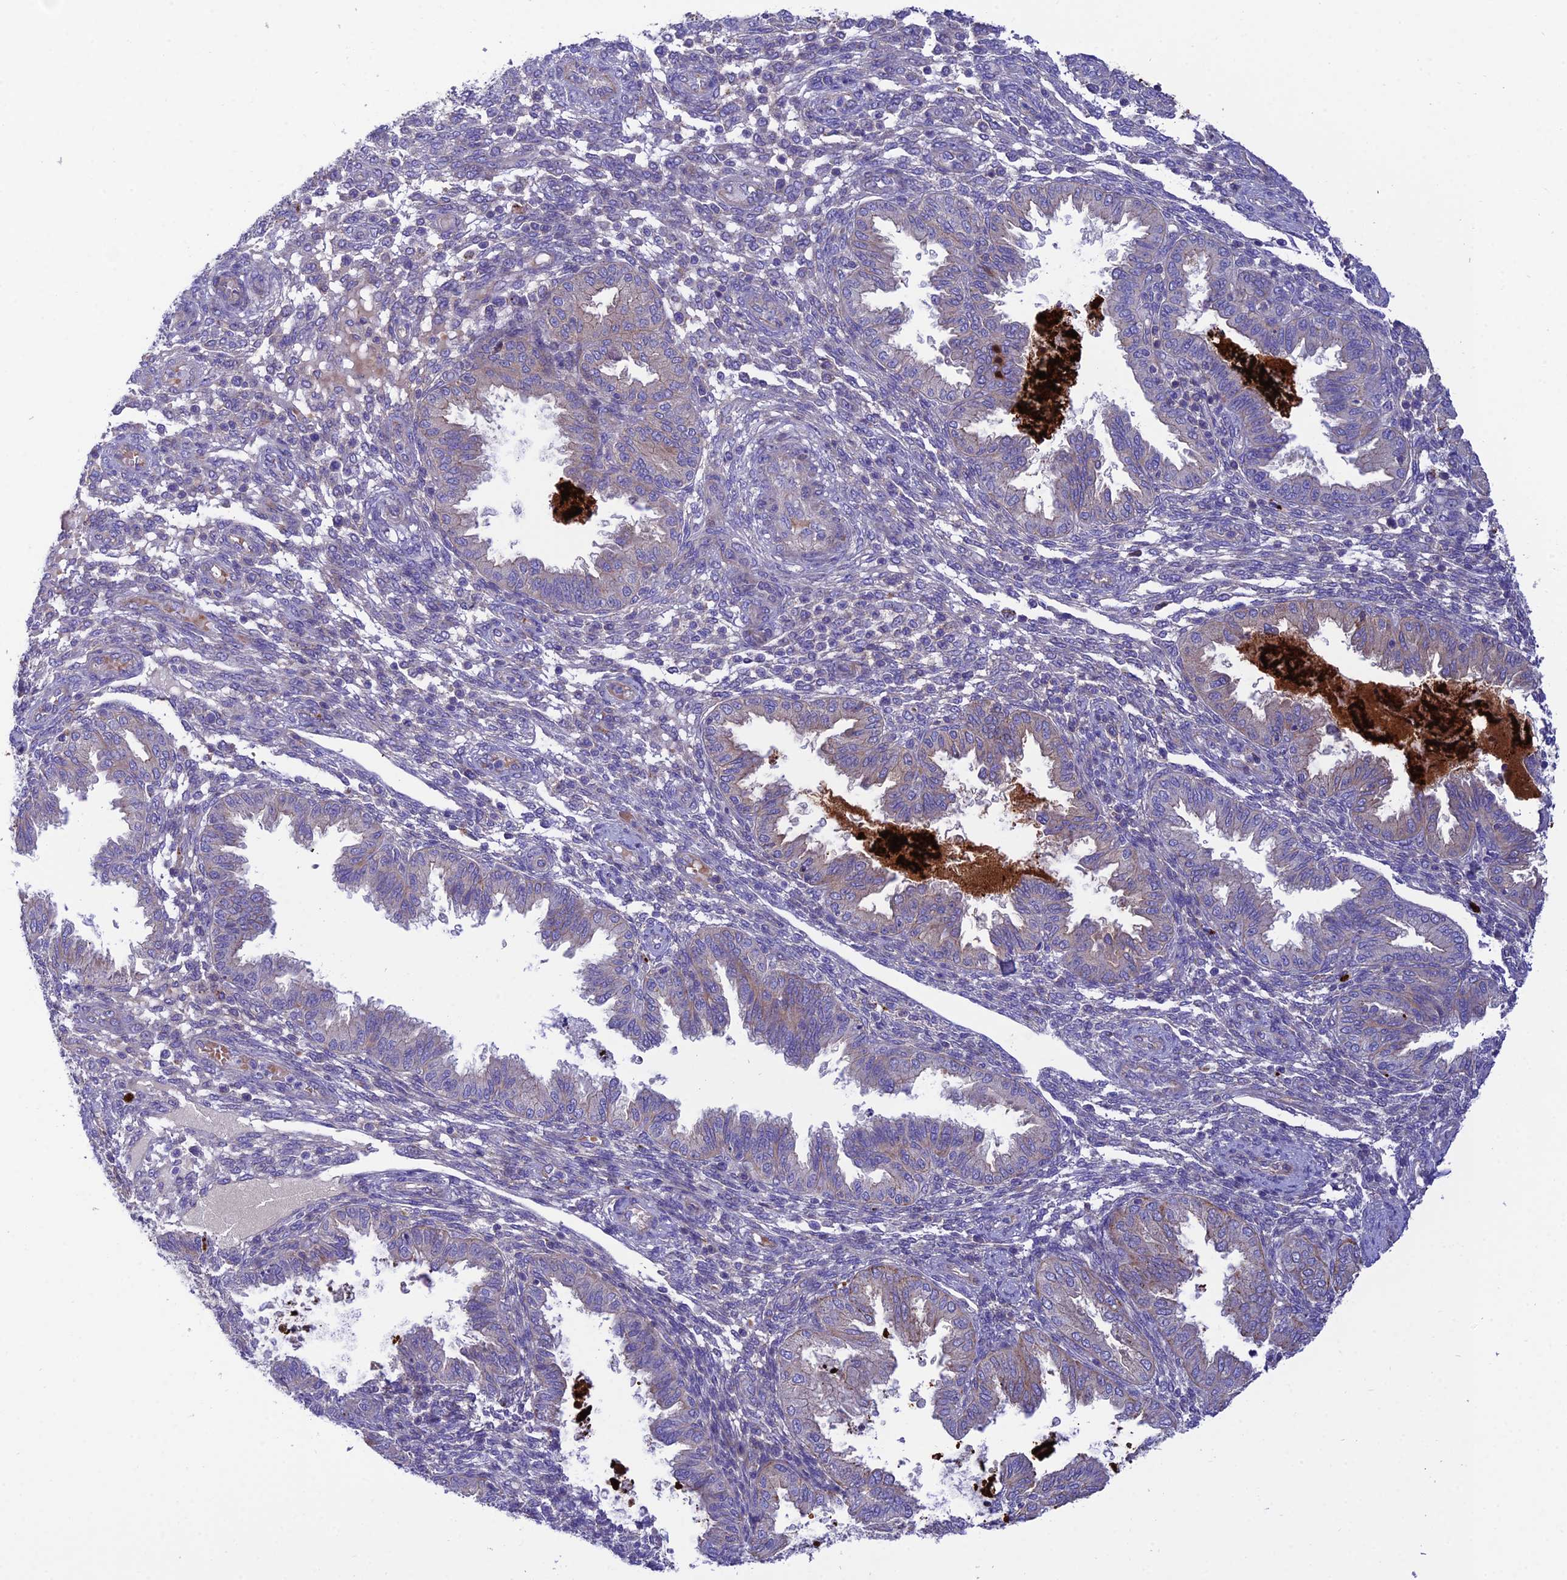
{"staining": {"intensity": "negative", "quantity": "none", "location": "none"}, "tissue": "endometrium", "cell_type": "Cells in endometrial stroma", "image_type": "normal", "snomed": [{"axis": "morphology", "description": "Normal tissue, NOS"}, {"axis": "topography", "description": "Endometrium"}], "caption": "DAB immunohistochemical staining of benign endometrium exhibits no significant staining in cells in endometrial stroma.", "gene": "CCDC157", "patient": {"sex": "female", "age": 33}}